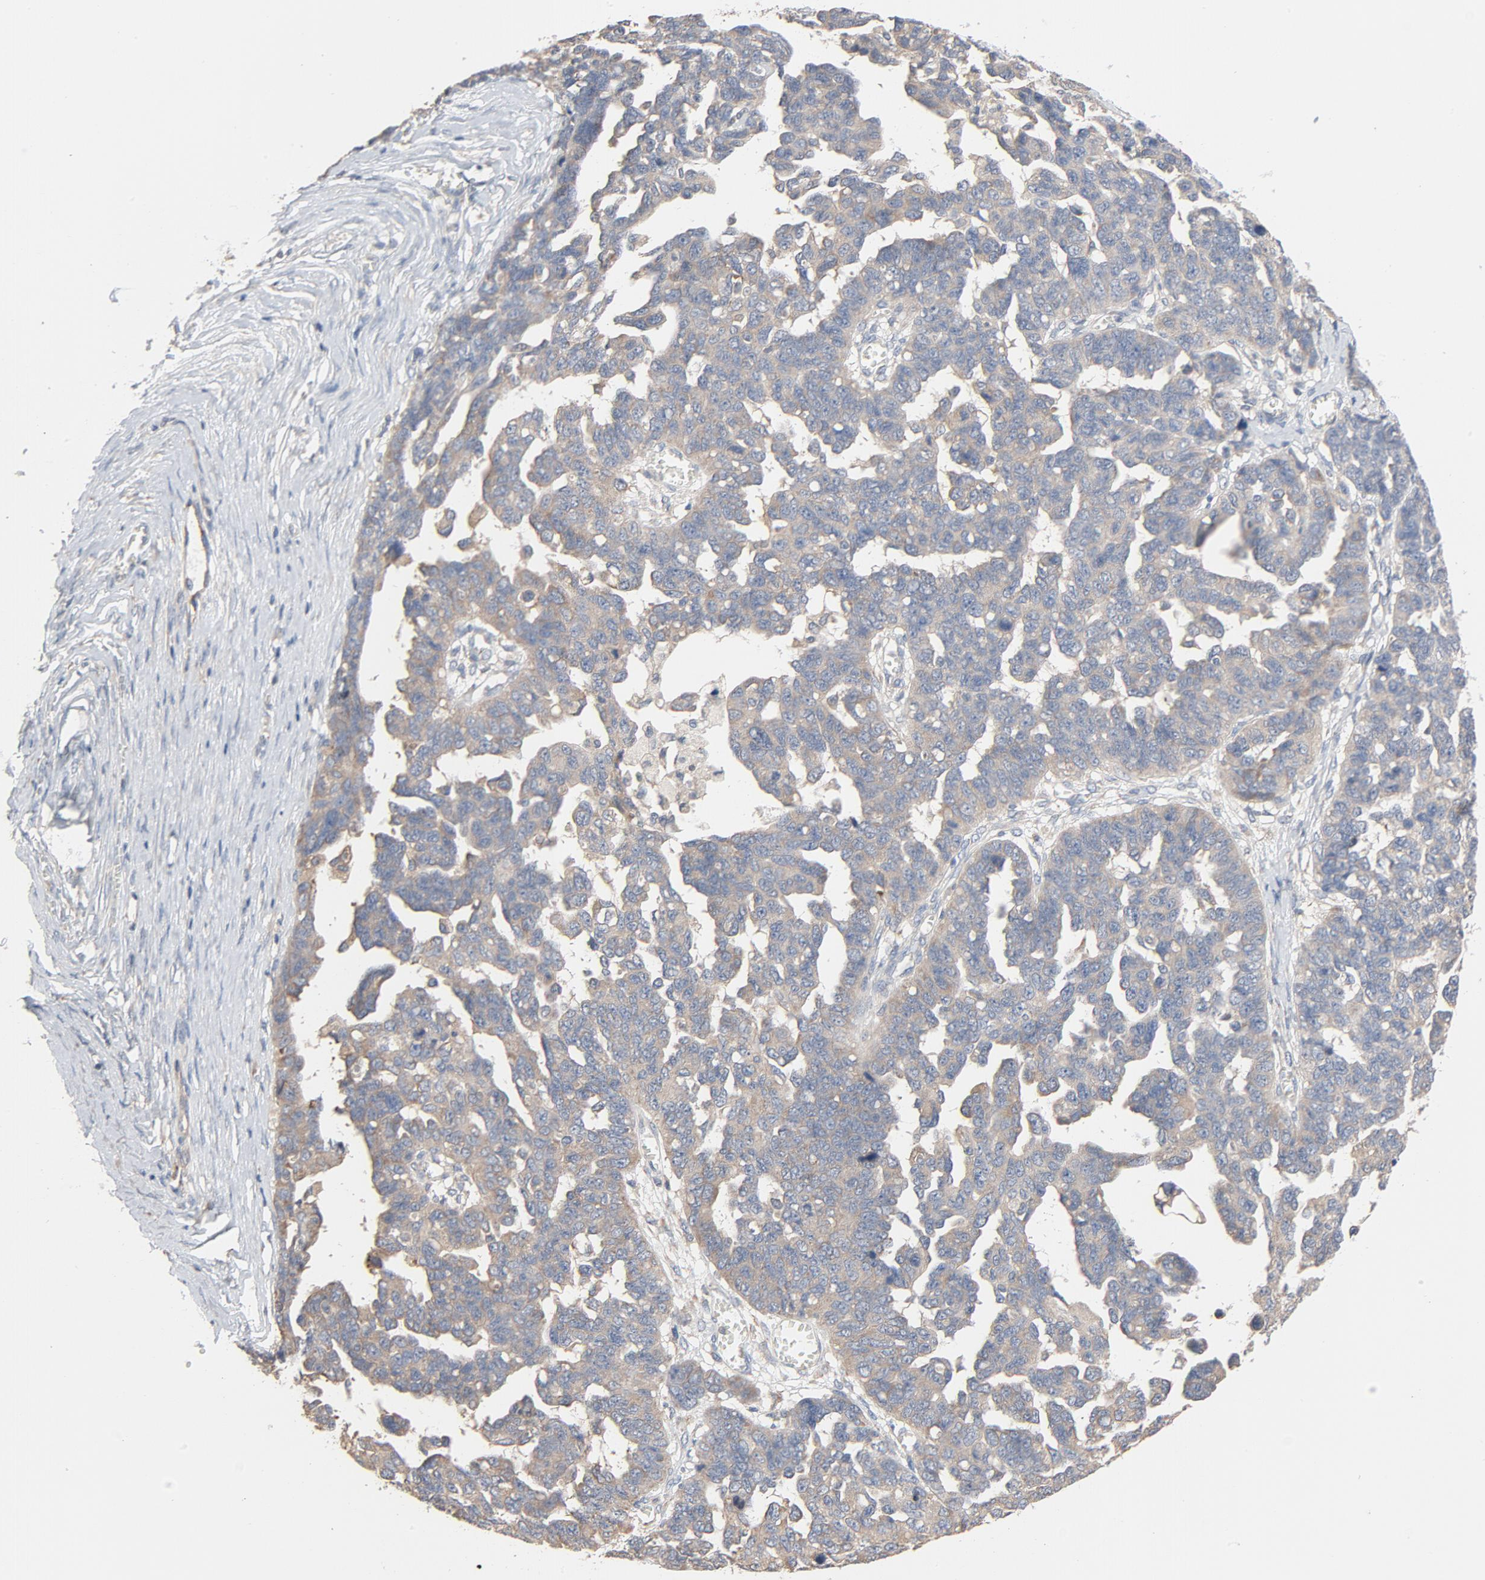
{"staining": {"intensity": "weak", "quantity": "25%-75%", "location": "cytoplasmic/membranous"}, "tissue": "ovarian cancer", "cell_type": "Tumor cells", "image_type": "cancer", "snomed": [{"axis": "morphology", "description": "Cystadenocarcinoma, serous, NOS"}, {"axis": "topography", "description": "Ovary"}], "caption": "IHC of human ovarian serous cystadenocarcinoma exhibits low levels of weak cytoplasmic/membranous staining in about 25%-75% of tumor cells. The protein of interest is stained brown, and the nuclei are stained in blue (DAB IHC with brightfield microscopy, high magnification).", "gene": "TLR4", "patient": {"sex": "female", "age": 69}}